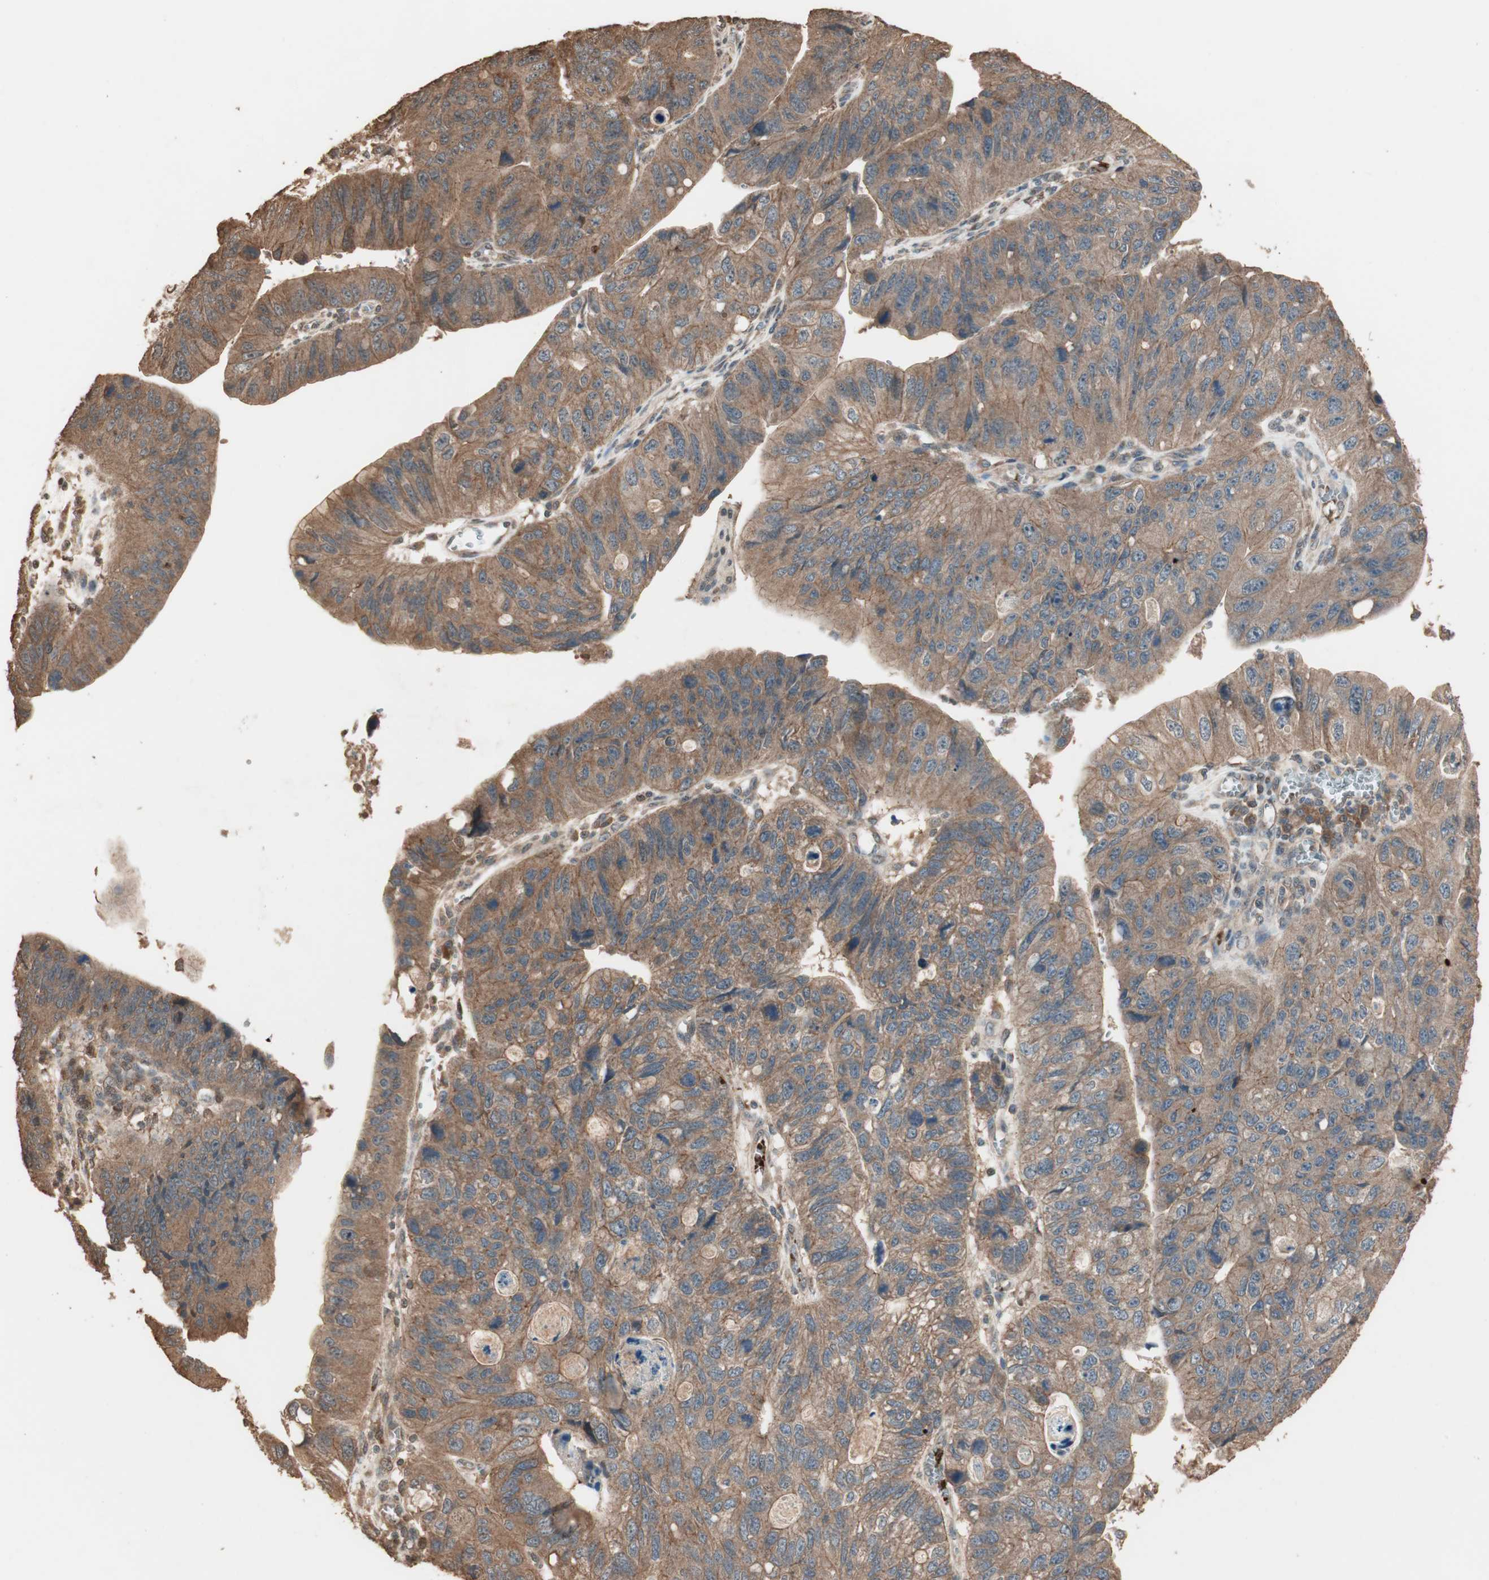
{"staining": {"intensity": "moderate", "quantity": ">75%", "location": "cytoplasmic/membranous"}, "tissue": "stomach cancer", "cell_type": "Tumor cells", "image_type": "cancer", "snomed": [{"axis": "morphology", "description": "Adenocarcinoma, NOS"}, {"axis": "topography", "description": "Stomach"}], "caption": "A brown stain shows moderate cytoplasmic/membranous positivity of a protein in human stomach cancer (adenocarcinoma) tumor cells.", "gene": "USP20", "patient": {"sex": "male", "age": 59}}